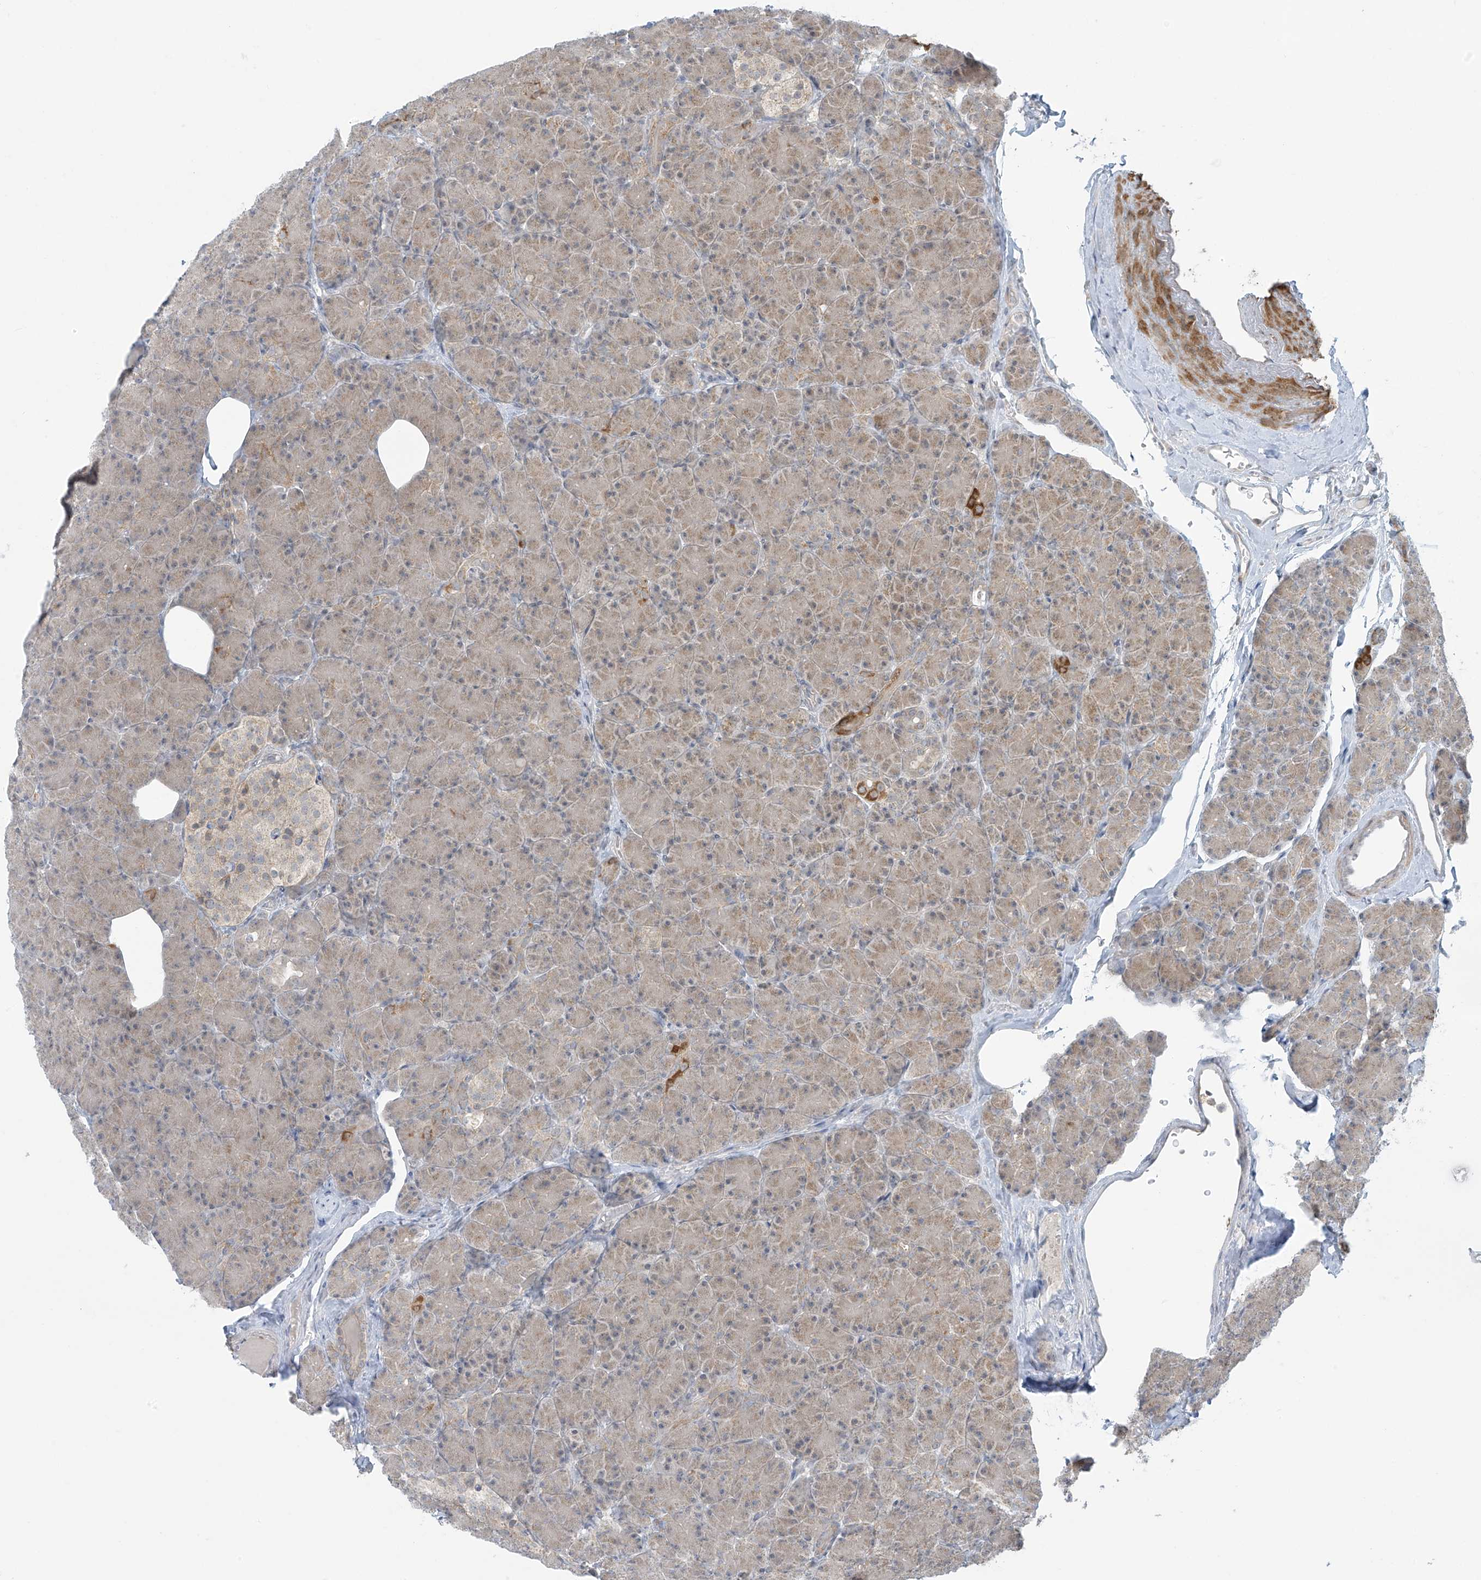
{"staining": {"intensity": "weak", "quantity": "<25%", "location": "cytoplasmic/membranous"}, "tissue": "pancreas", "cell_type": "Exocrine glandular cells", "image_type": "normal", "snomed": [{"axis": "morphology", "description": "Normal tissue, NOS"}, {"axis": "topography", "description": "Pancreas"}], "caption": "Exocrine glandular cells are negative for brown protein staining in unremarkable pancreas. (DAB immunohistochemistry (IHC) visualized using brightfield microscopy, high magnification).", "gene": "HDDC2", "patient": {"sex": "female", "age": 43}}